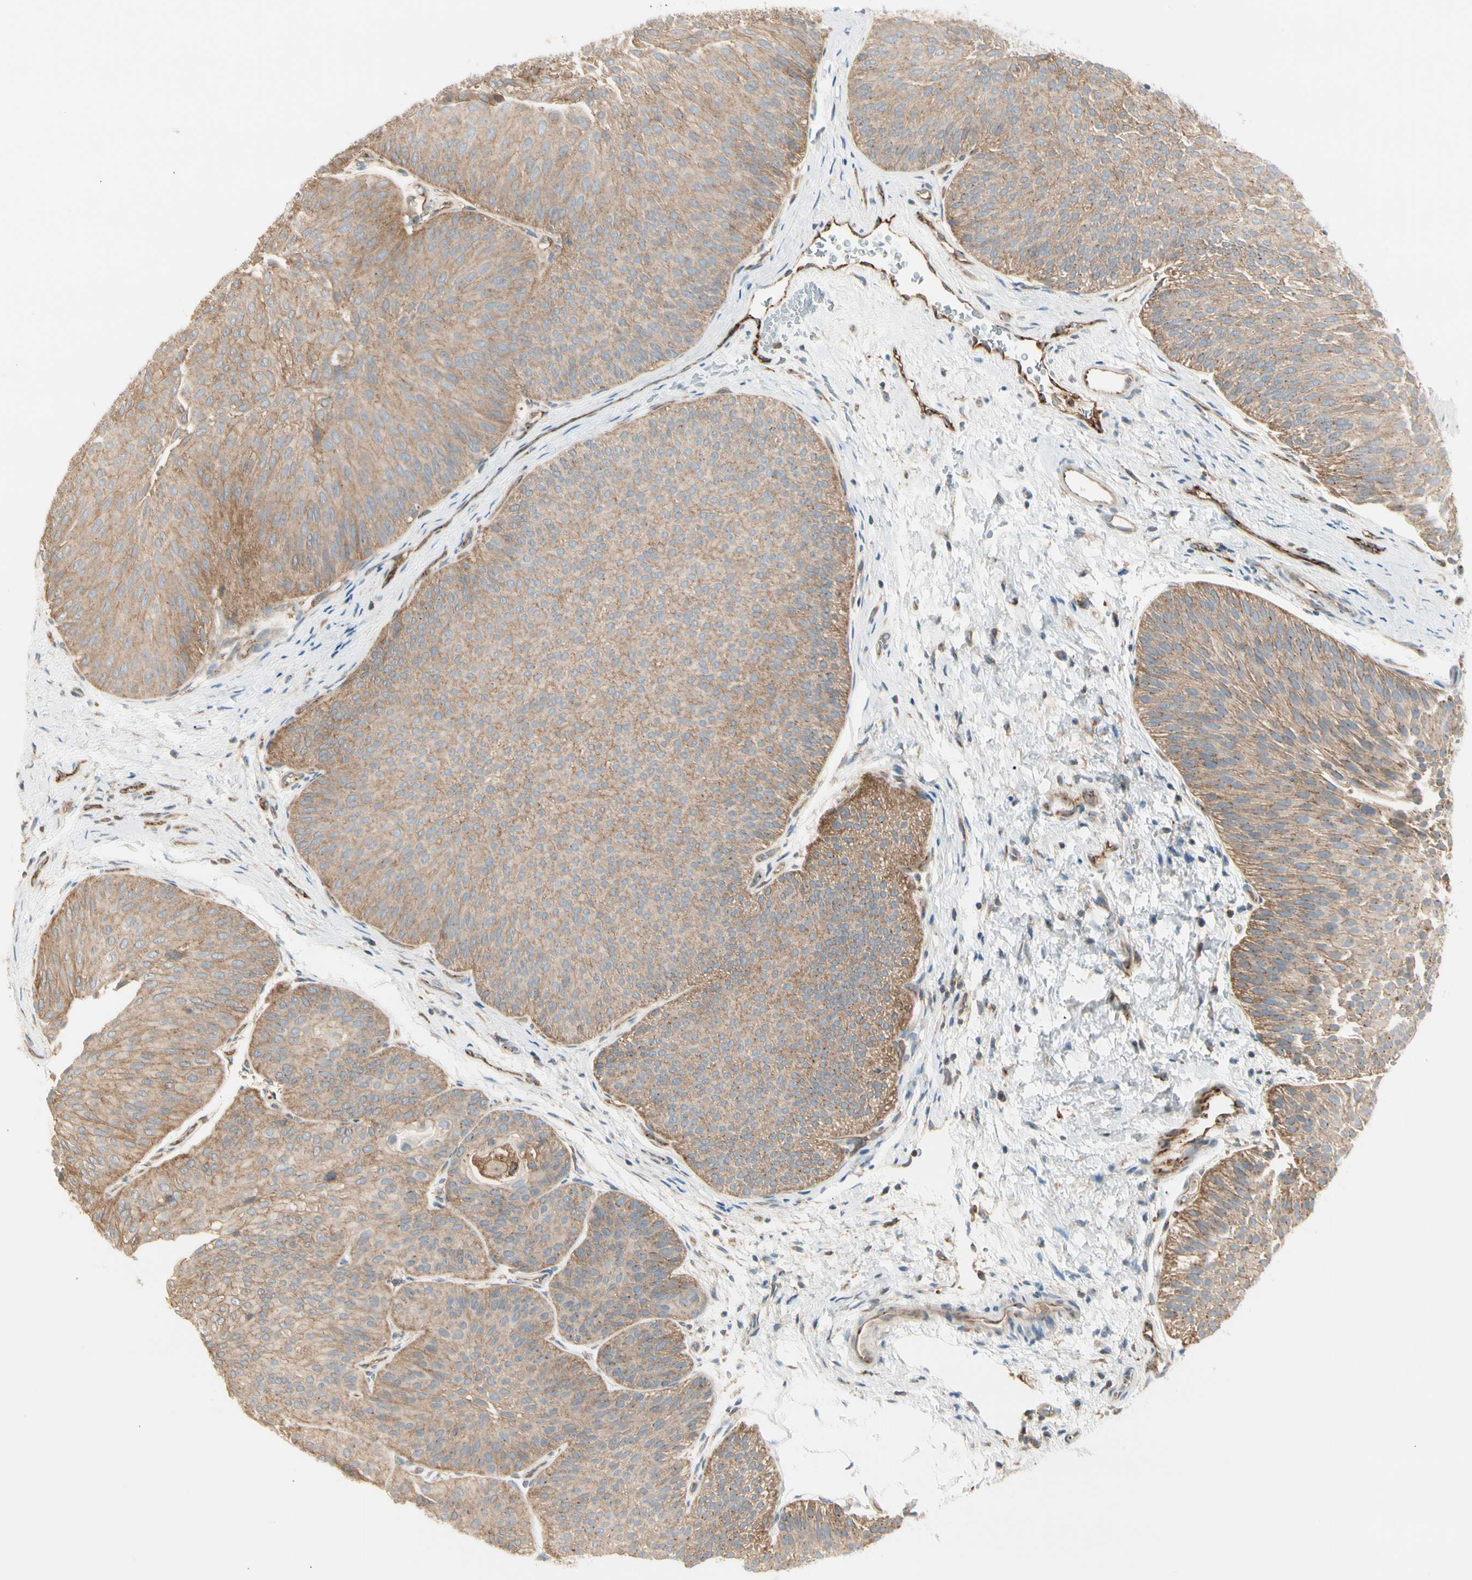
{"staining": {"intensity": "moderate", "quantity": ">75%", "location": "cytoplasmic/membranous"}, "tissue": "urothelial cancer", "cell_type": "Tumor cells", "image_type": "cancer", "snomed": [{"axis": "morphology", "description": "Urothelial carcinoma, Low grade"}, {"axis": "topography", "description": "Urinary bladder"}], "caption": "Moderate cytoplasmic/membranous protein expression is appreciated in about >75% of tumor cells in urothelial cancer. The staining was performed using DAB (3,3'-diaminobenzidine) to visualize the protein expression in brown, while the nuclei were stained in blue with hematoxylin (Magnification: 20x).", "gene": "AGFG1", "patient": {"sex": "female", "age": 60}}